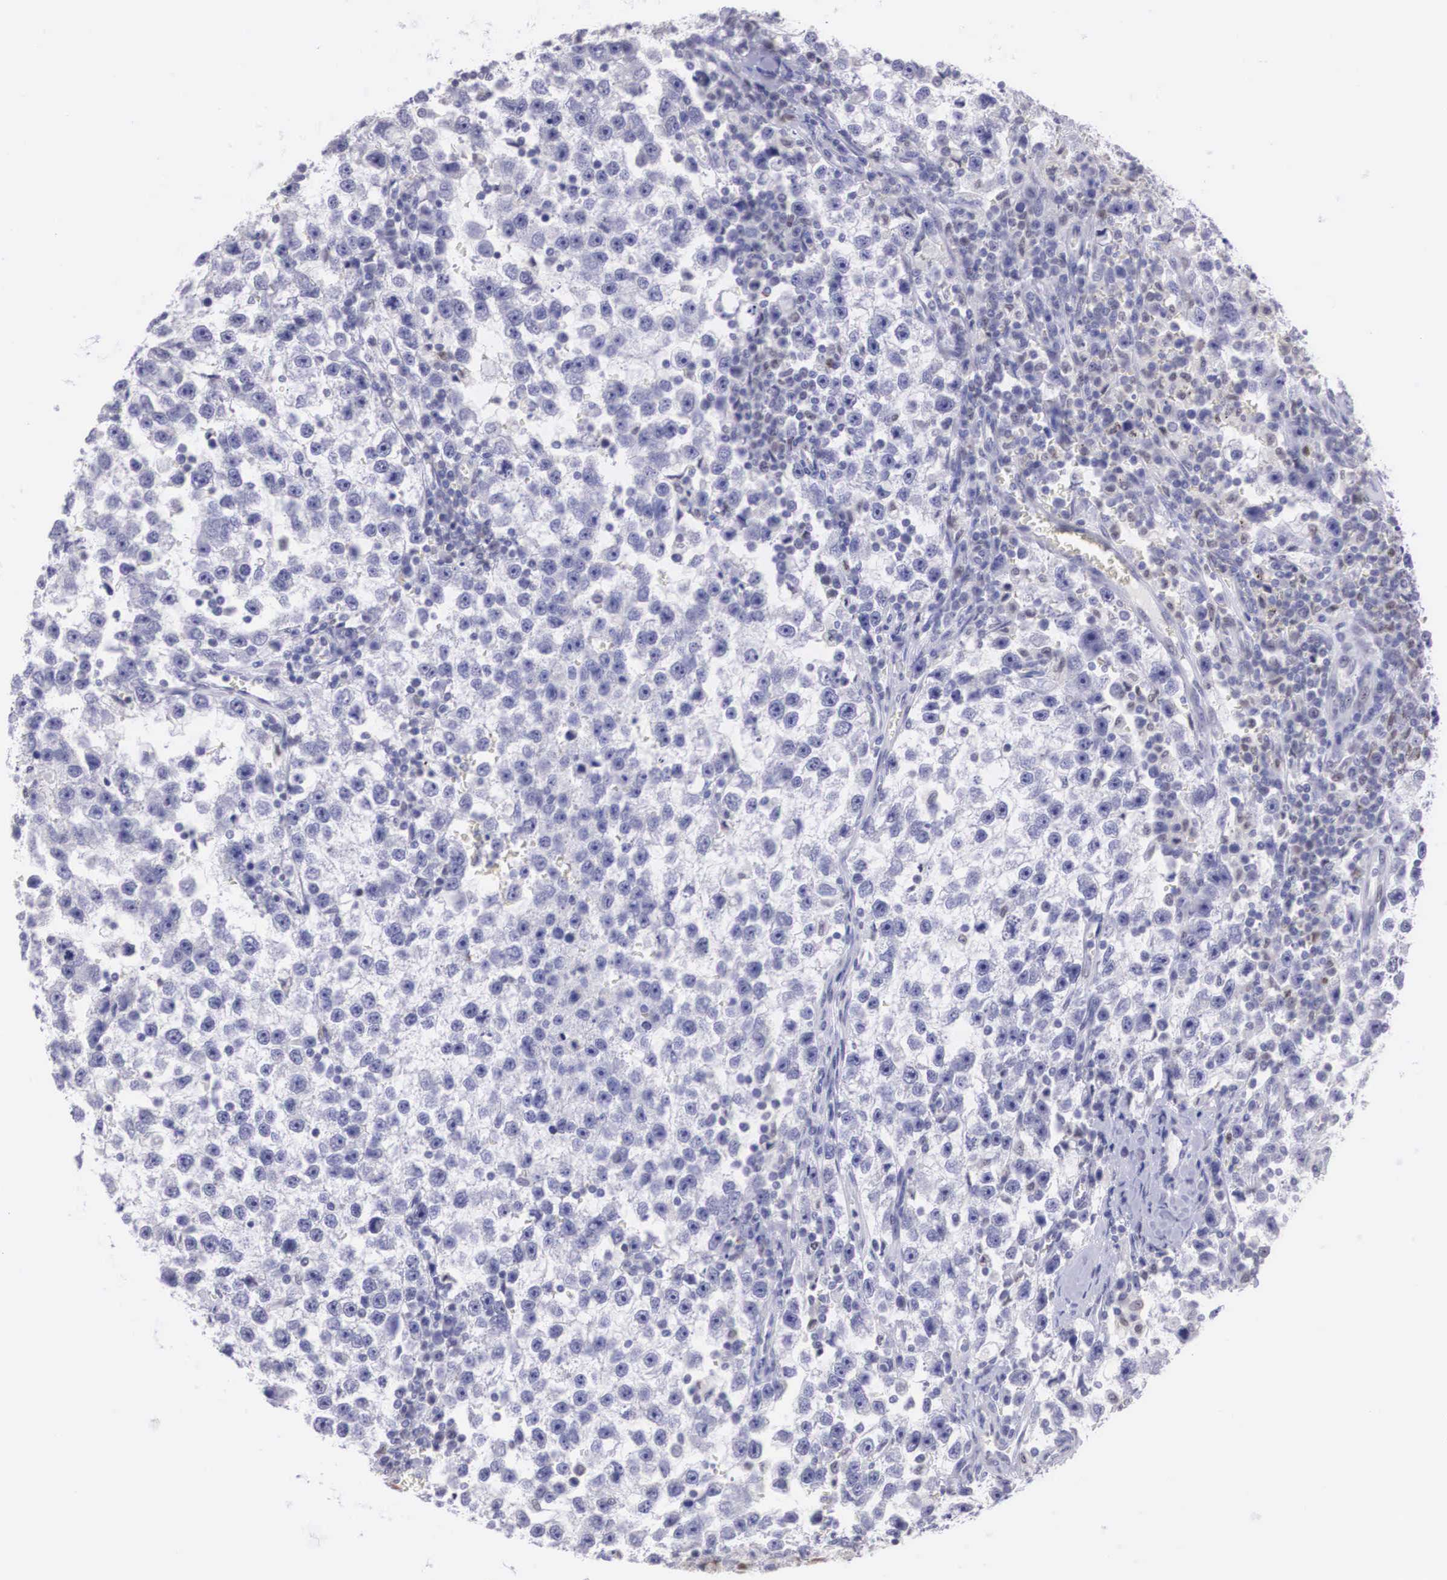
{"staining": {"intensity": "negative", "quantity": "none", "location": "none"}, "tissue": "testis cancer", "cell_type": "Tumor cells", "image_type": "cancer", "snomed": [{"axis": "morphology", "description": "Seminoma, NOS"}, {"axis": "topography", "description": "Testis"}], "caption": "The image demonstrates no staining of tumor cells in testis cancer (seminoma). (DAB immunohistochemistry (IHC) visualized using brightfield microscopy, high magnification).", "gene": "ETV6", "patient": {"sex": "male", "age": 33}}